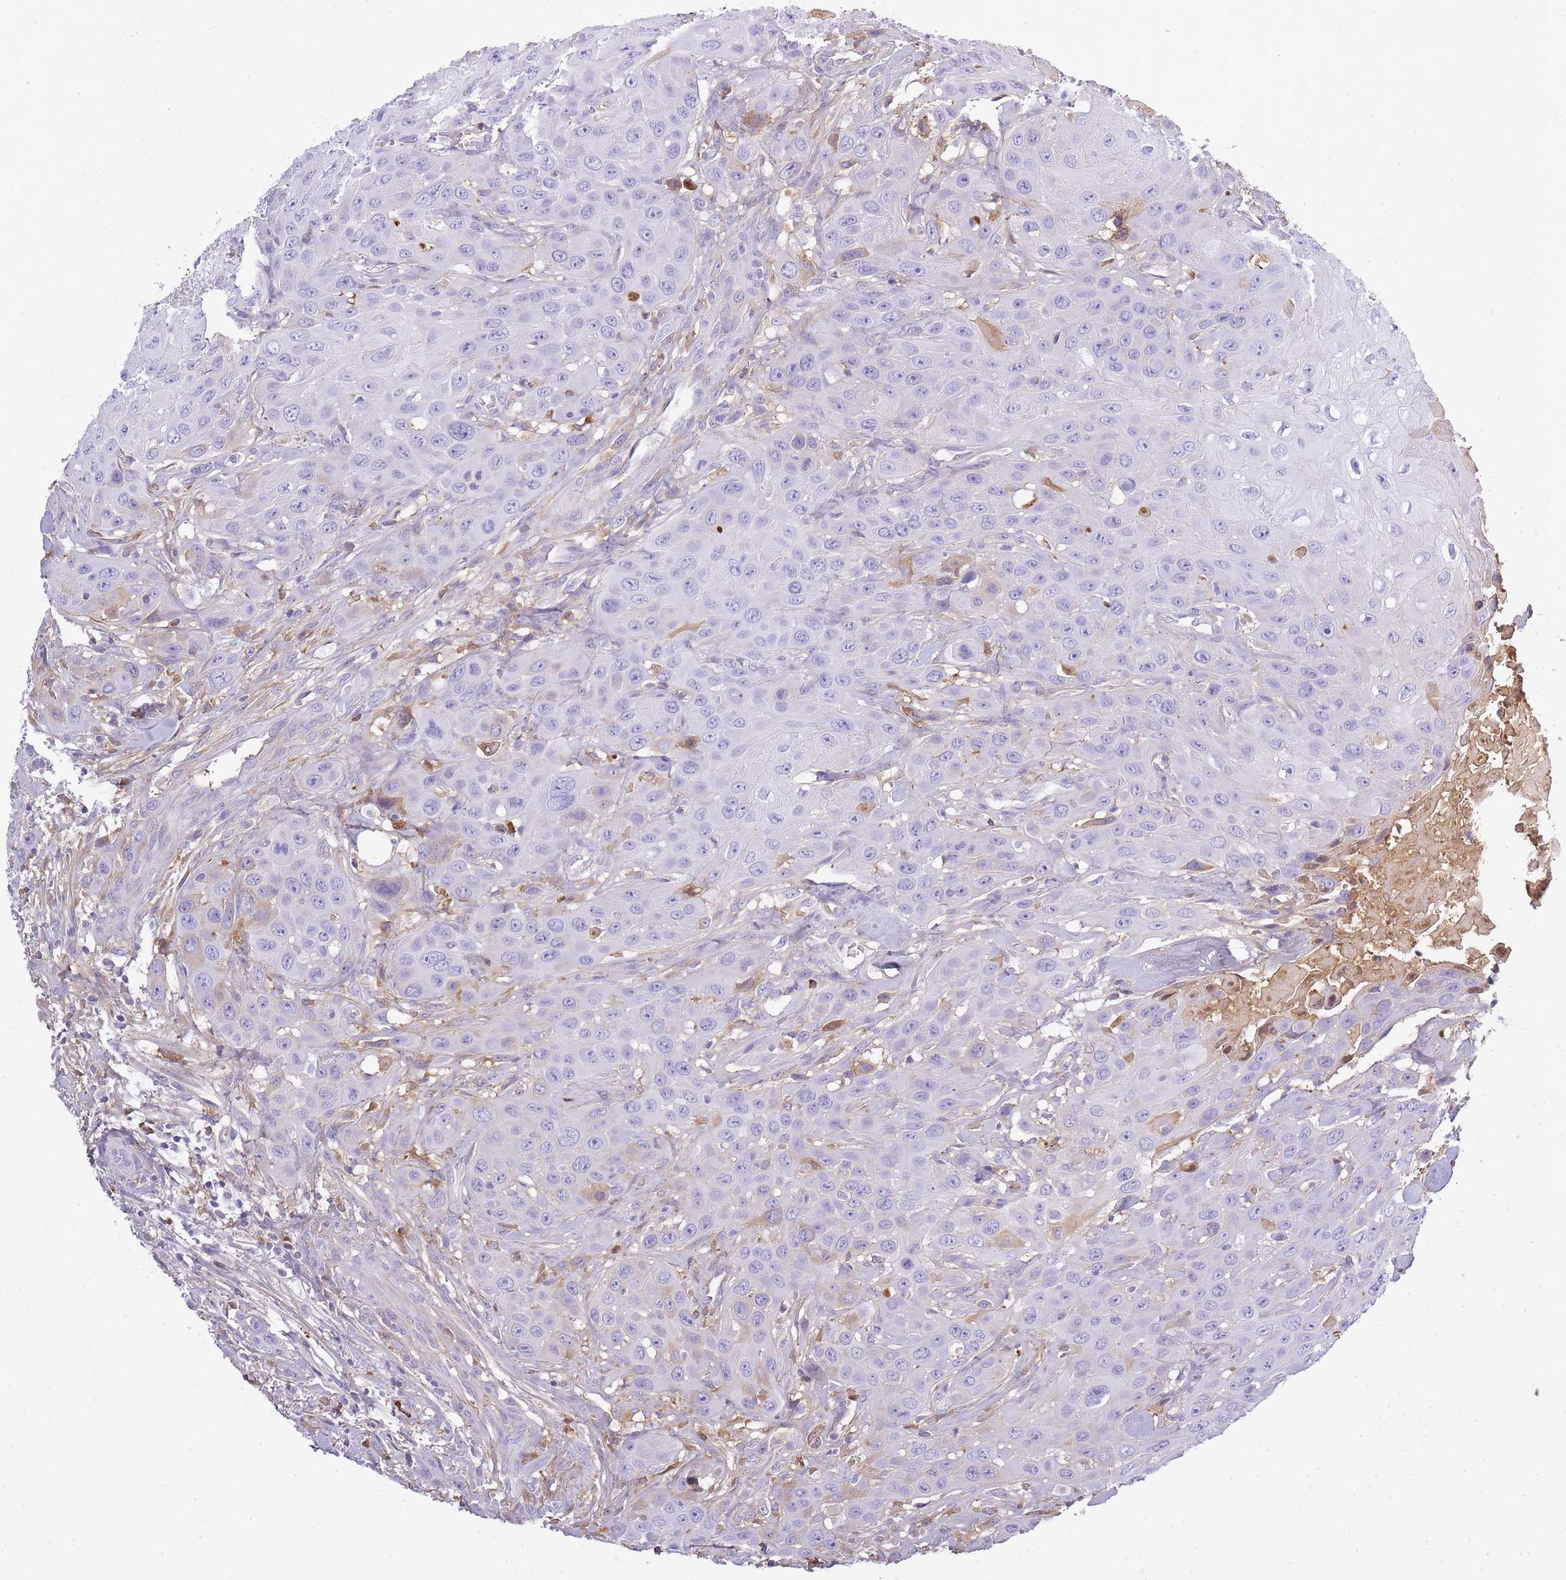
{"staining": {"intensity": "negative", "quantity": "none", "location": "none"}, "tissue": "head and neck cancer", "cell_type": "Tumor cells", "image_type": "cancer", "snomed": [{"axis": "morphology", "description": "Squamous cell carcinoma, NOS"}, {"axis": "topography", "description": "Head-Neck"}], "caption": "Immunohistochemistry micrograph of squamous cell carcinoma (head and neck) stained for a protein (brown), which exhibits no staining in tumor cells.", "gene": "IGKV1D-42", "patient": {"sex": "male", "age": 81}}